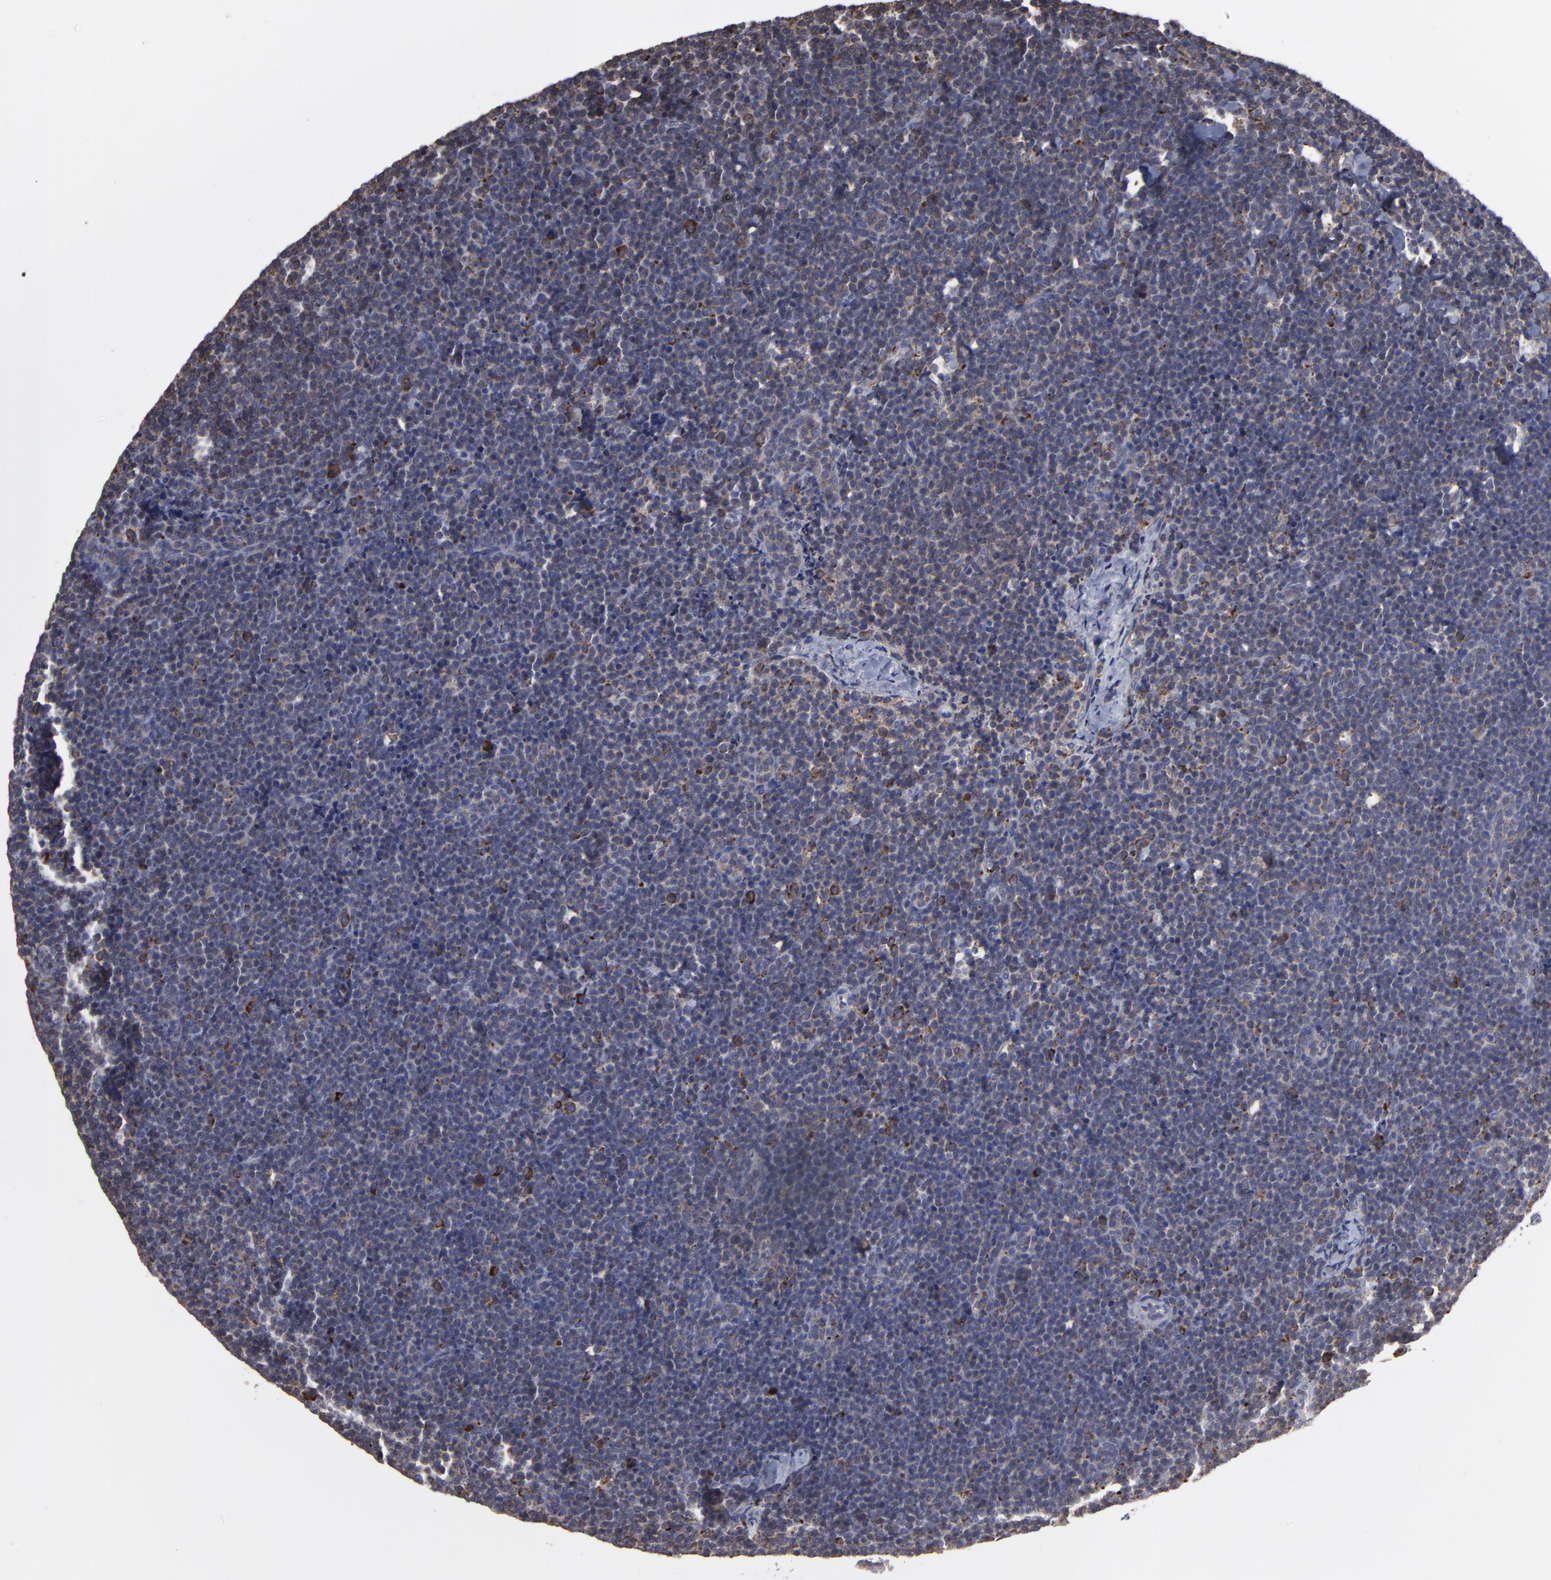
{"staining": {"intensity": "weak", "quantity": ">75%", "location": "cytoplasmic/membranous"}, "tissue": "lymphoma", "cell_type": "Tumor cells", "image_type": "cancer", "snomed": [{"axis": "morphology", "description": "Malignant lymphoma, non-Hodgkin's type, High grade"}, {"axis": "topography", "description": "Lymph node"}], "caption": "Malignant lymphoma, non-Hodgkin's type (high-grade) stained for a protein (brown) reveals weak cytoplasmic/membranous positive staining in approximately >75% of tumor cells.", "gene": "SND1", "patient": {"sex": "female", "age": 58}}